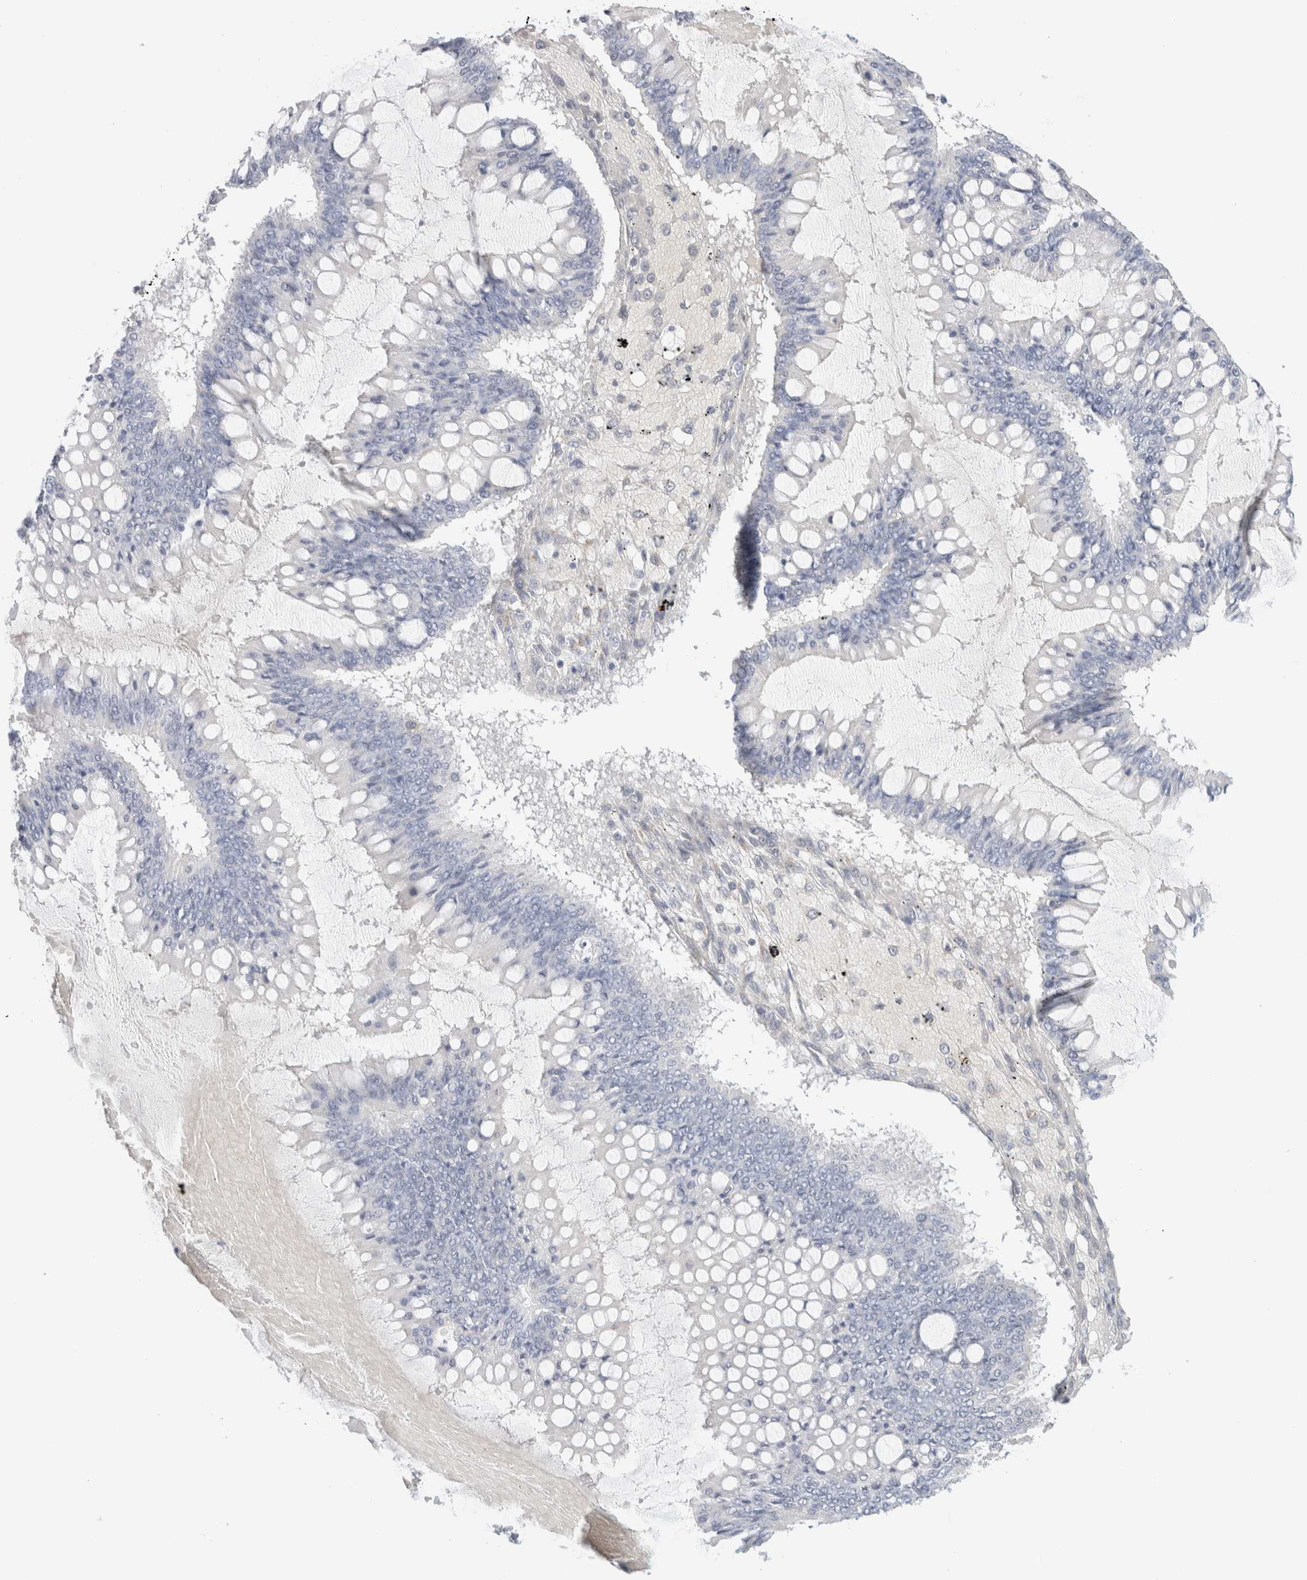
{"staining": {"intensity": "negative", "quantity": "none", "location": "none"}, "tissue": "ovarian cancer", "cell_type": "Tumor cells", "image_type": "cancer", "snomed": [{"axis": "morphology", "description": "Cystadenocarcinoma, mucinous, NOS"}, {"axis": "topography", "description": "Ovary"}], "caption": "There is no significant staining in tumor cells of mucinous cystadenocarcinoma (ovarian). Brightfield microscopy of immunohistochemistry stained with DAB (3,3'-diaminobenzidine) (brown) and hematoxylin (blue), captured at high magnification.", "gene": "RTN4", "patient": {"sex": "female", "age": 73}}